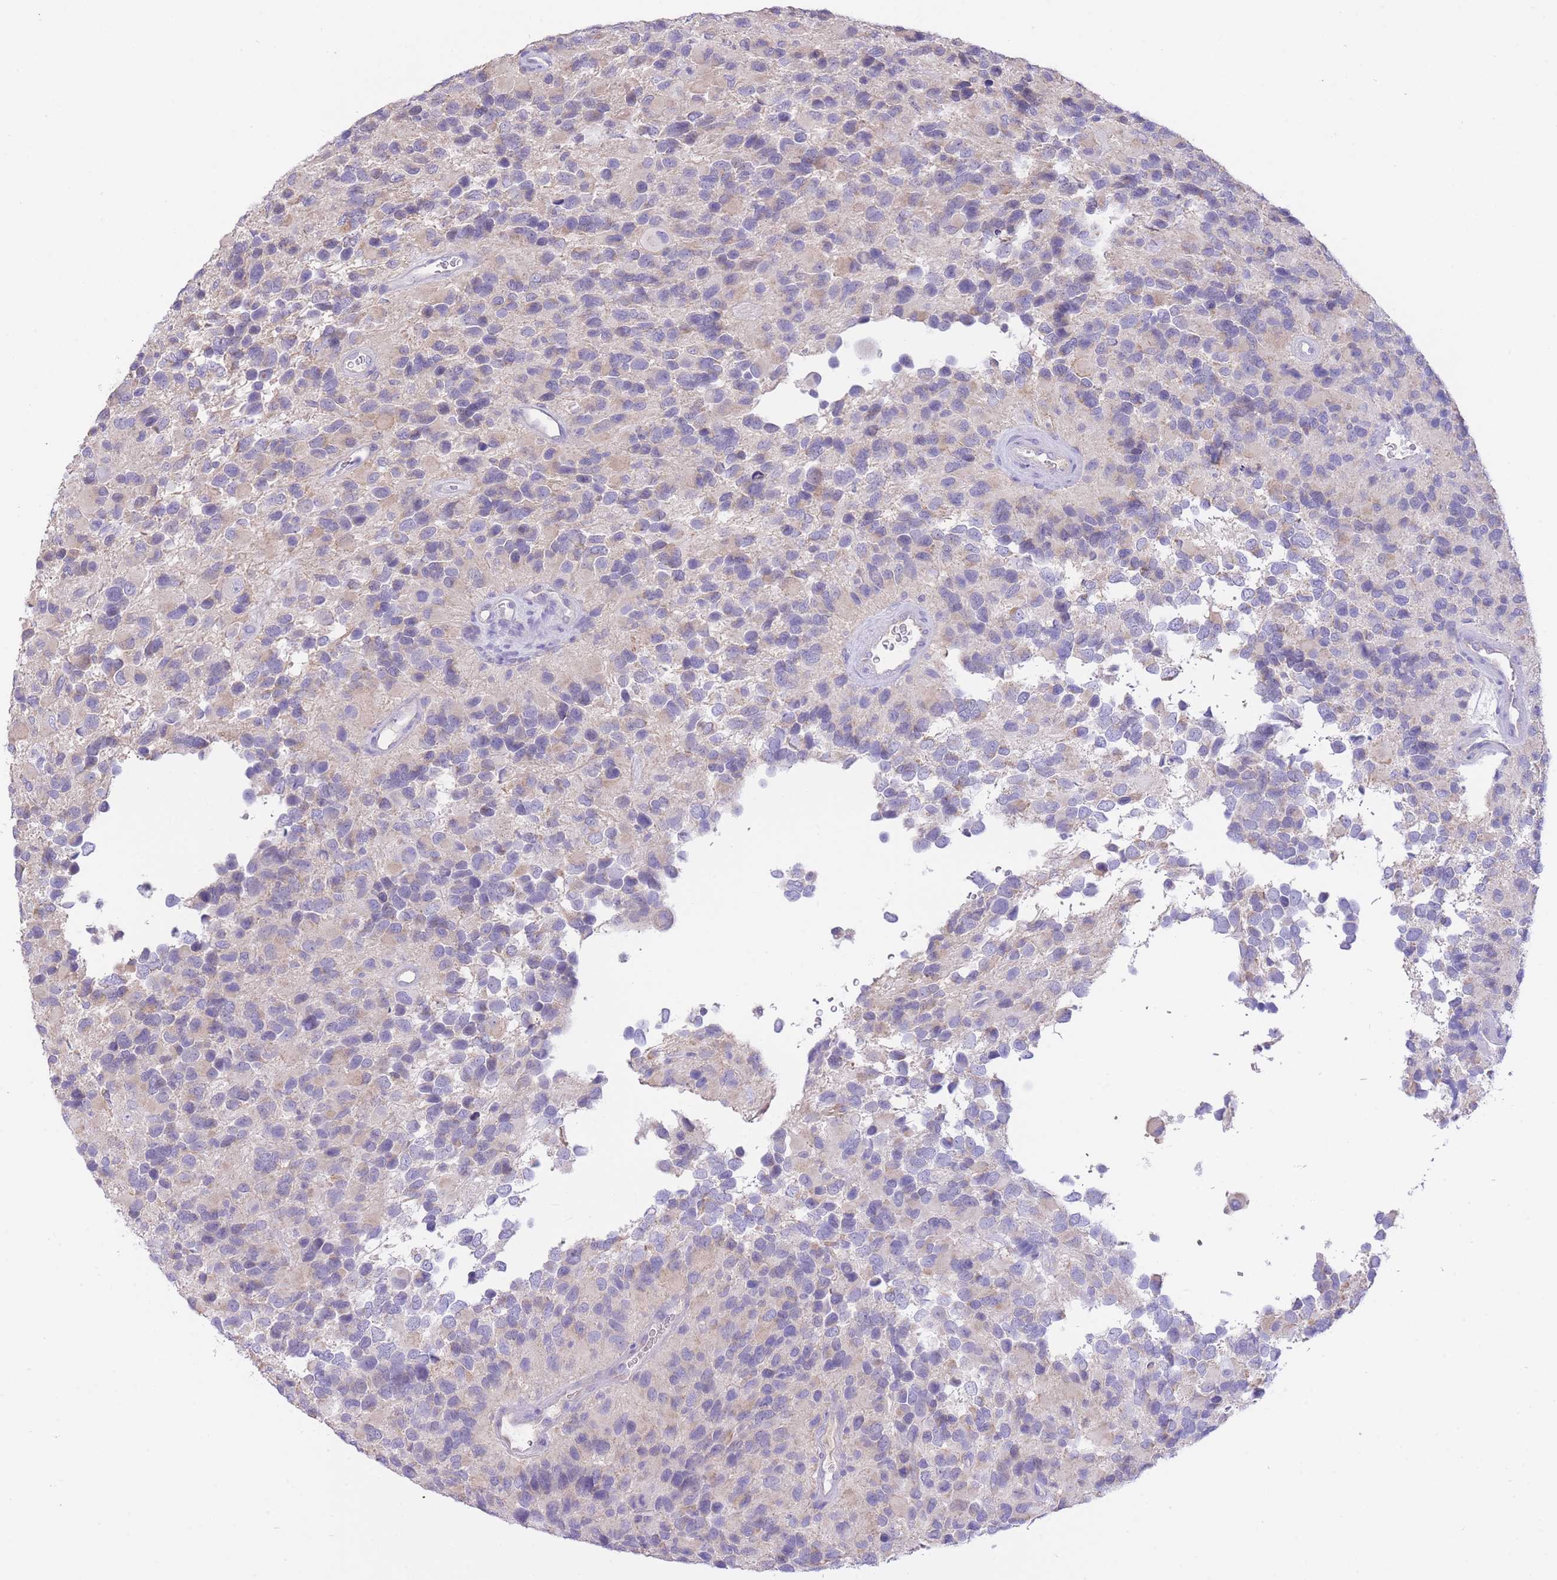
{"staining": {"intensity": "negative", "quantity": "none", "location": "none"}, "tissue": "glioma", "cell_type": "Tumor cells", "image_type": "cancer", "snomed": [{"axis": "morphology", "description": "Glioma, malignant, High grade"}, {"axis": "topography", "description": "Brain"}], "caption": "Immunohistochemistry image of neoplastic tissue: malignant glioma (high-grade) stained with DAB (3,3'-diaminobenzidine) shows no significant protein expression in tumor cells.", "gene": "PGM1", "patient": {"sex": "male", "age": 77}}